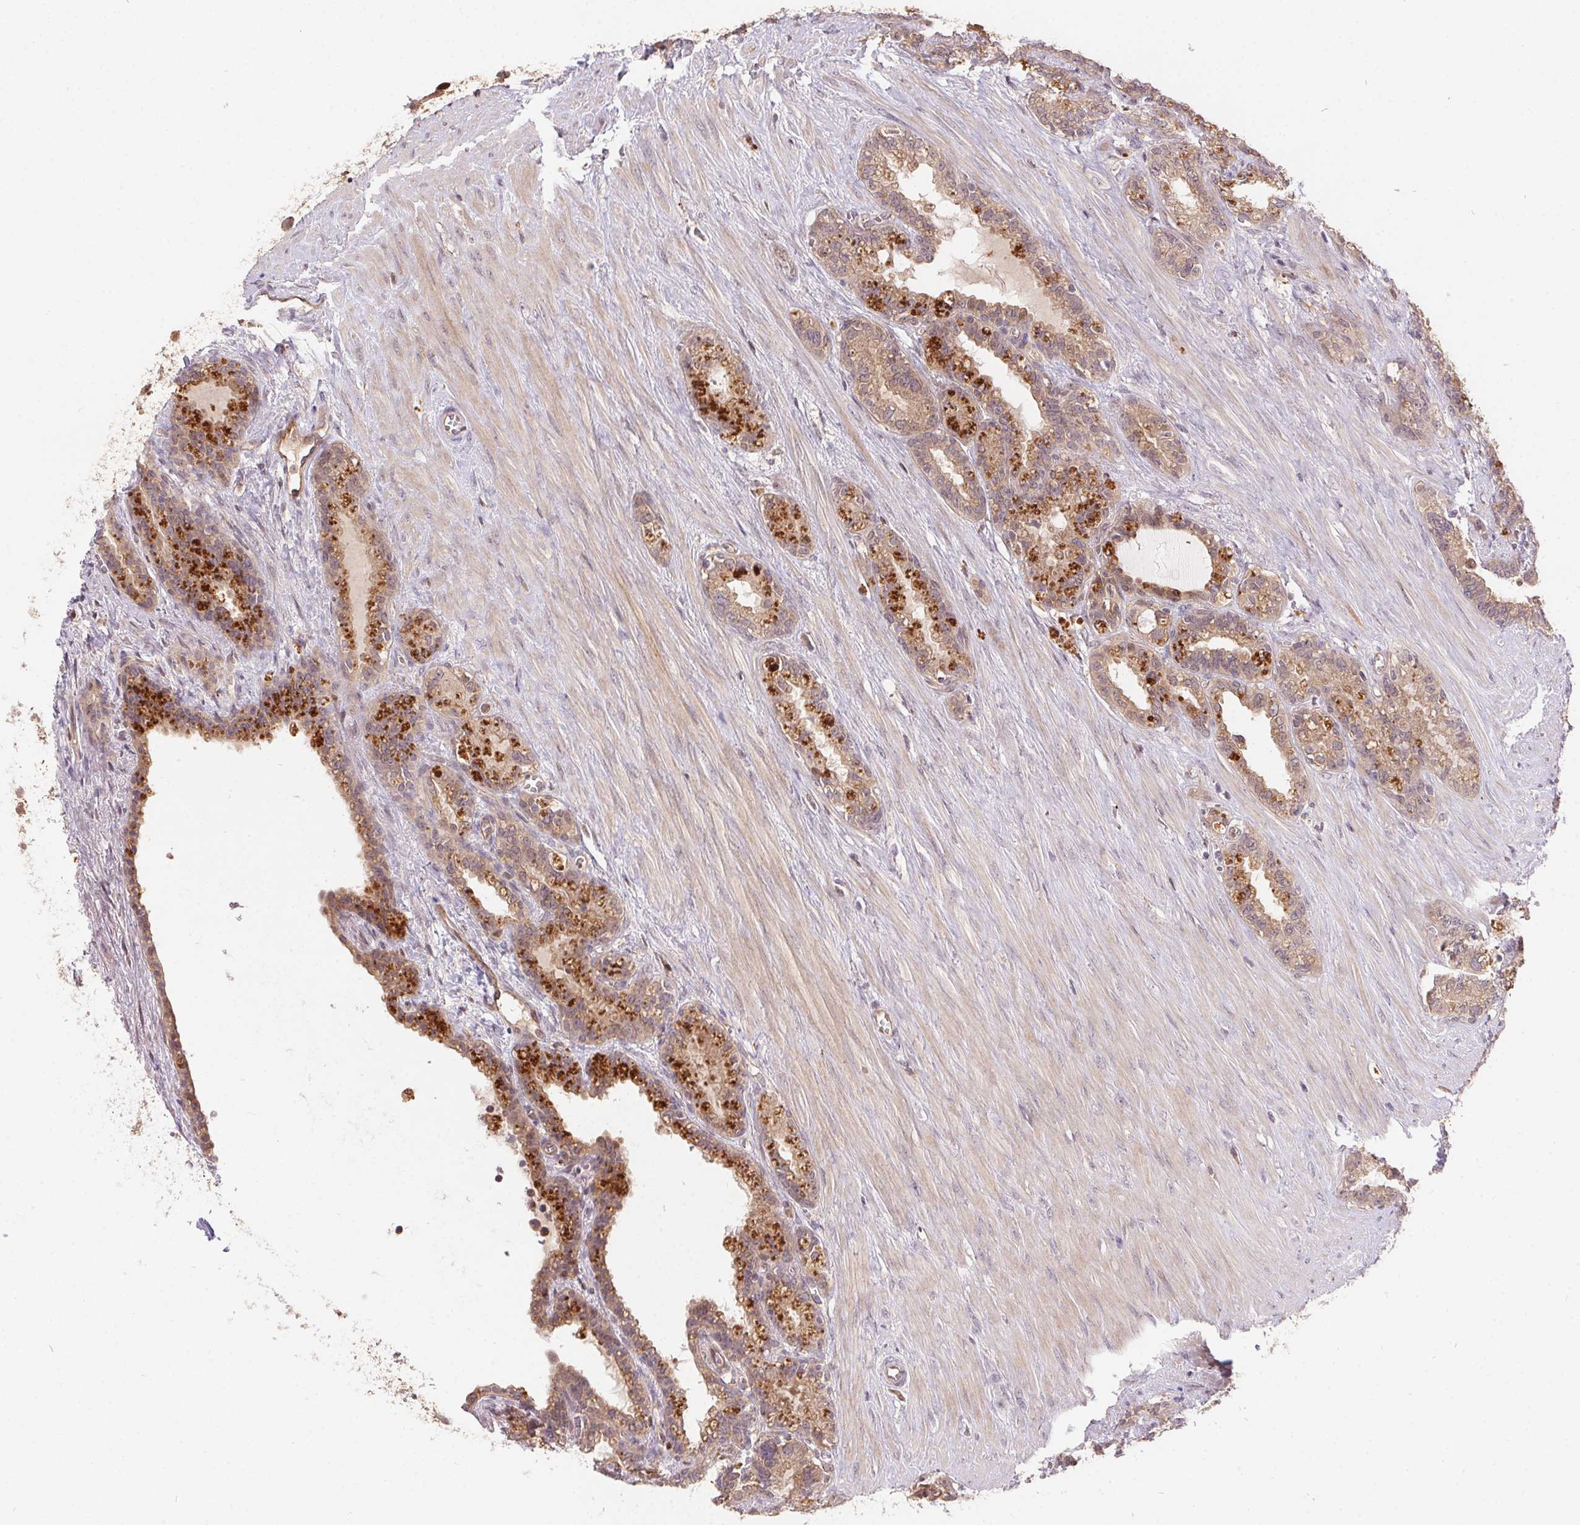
{"staining": {"intensity": "weak", "quantity": ">75%", "location": "cytoplasmic/membranous"}, "tissue": "seminal vesicle", "cell_type": "Glandular cells", "image_type": "normal", "snomed": [{"axis": "morphology", "description": "Normal tissue, NOS"}, {"axis": "morphology", "description": "Urothelial carcinoma, NOS"}, {"axis": "topography", "description": "Urinary bladder"}, {"axis": "topography", "description": "Seminal veicle"}], "caption": "An IHC histopathology image of benign tissue is shown. Protein staining in brown labels weak cytoplasmic/membranous positivity in seminal vesicle within glandular cells.", "gene": "NUDT16", "patient": {"sex": "male", "age": 76}}